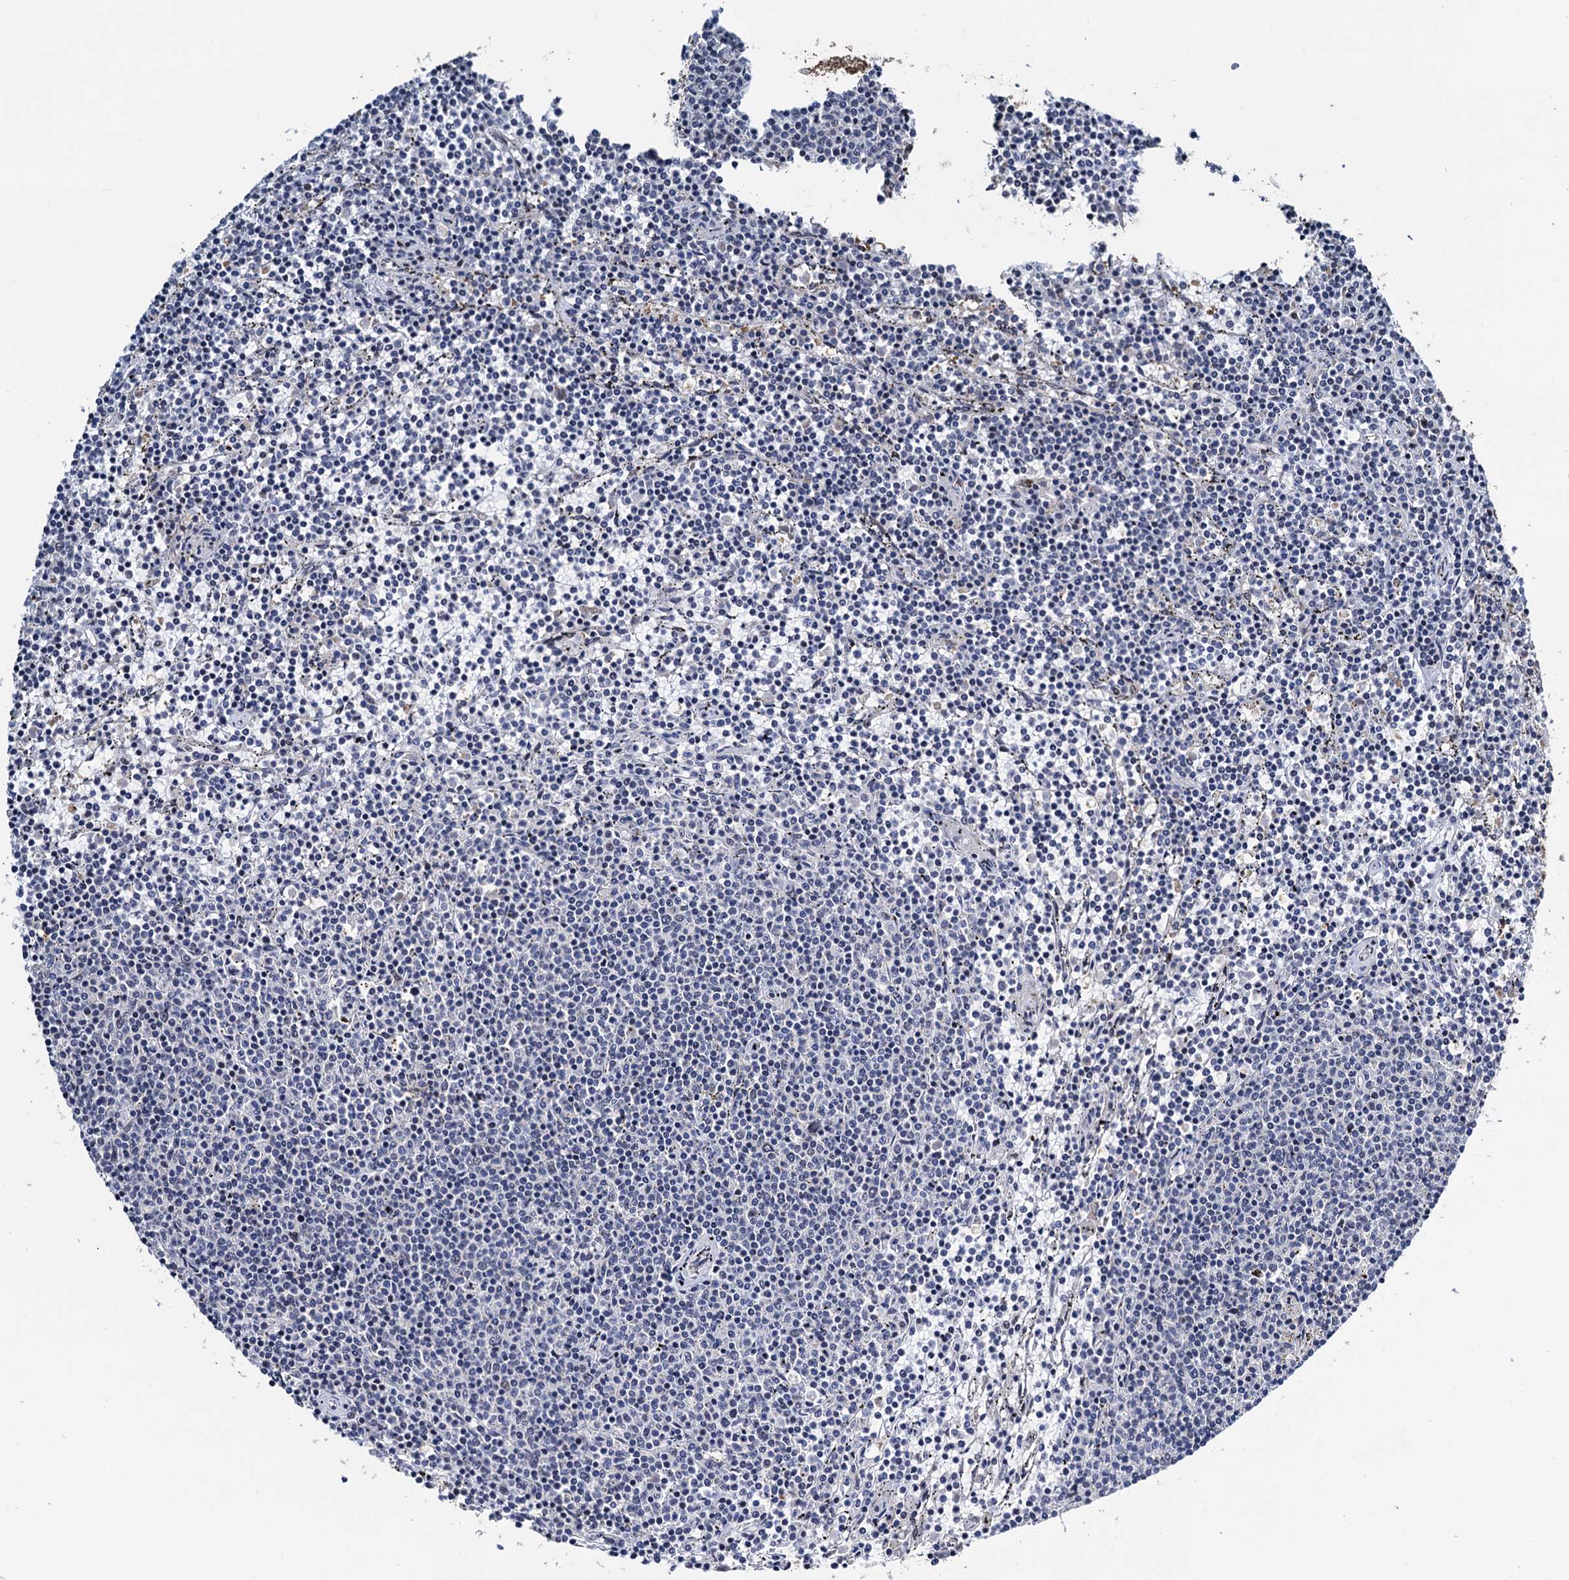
{"staining": {"intensity": "negative", "quantity": "none", "location": "none"}, "tissue": "lymphoma", "cell_type": "Tumor cells", "image_type": "cancer", "snomed": [{"axis": "morphology", "description": "Malignant lymphoma, non-Hodgkin's type, Low grade"}, {"axis": "topography", "description": "Spleen"}], "caption": "The immunohistochemistry (IHC) photomicrograph has no significant staining in tumor cells of low-grade malignant lymphoma, non-Hodgkin's type tissue. The staining is performed using DAB (3,3'-diaminobenzidine) brown chromogen with nuclei counter-stained in using hematoxylin.", "gene": "FAM222A", "patient": {"sex": "female", "age": 50}}